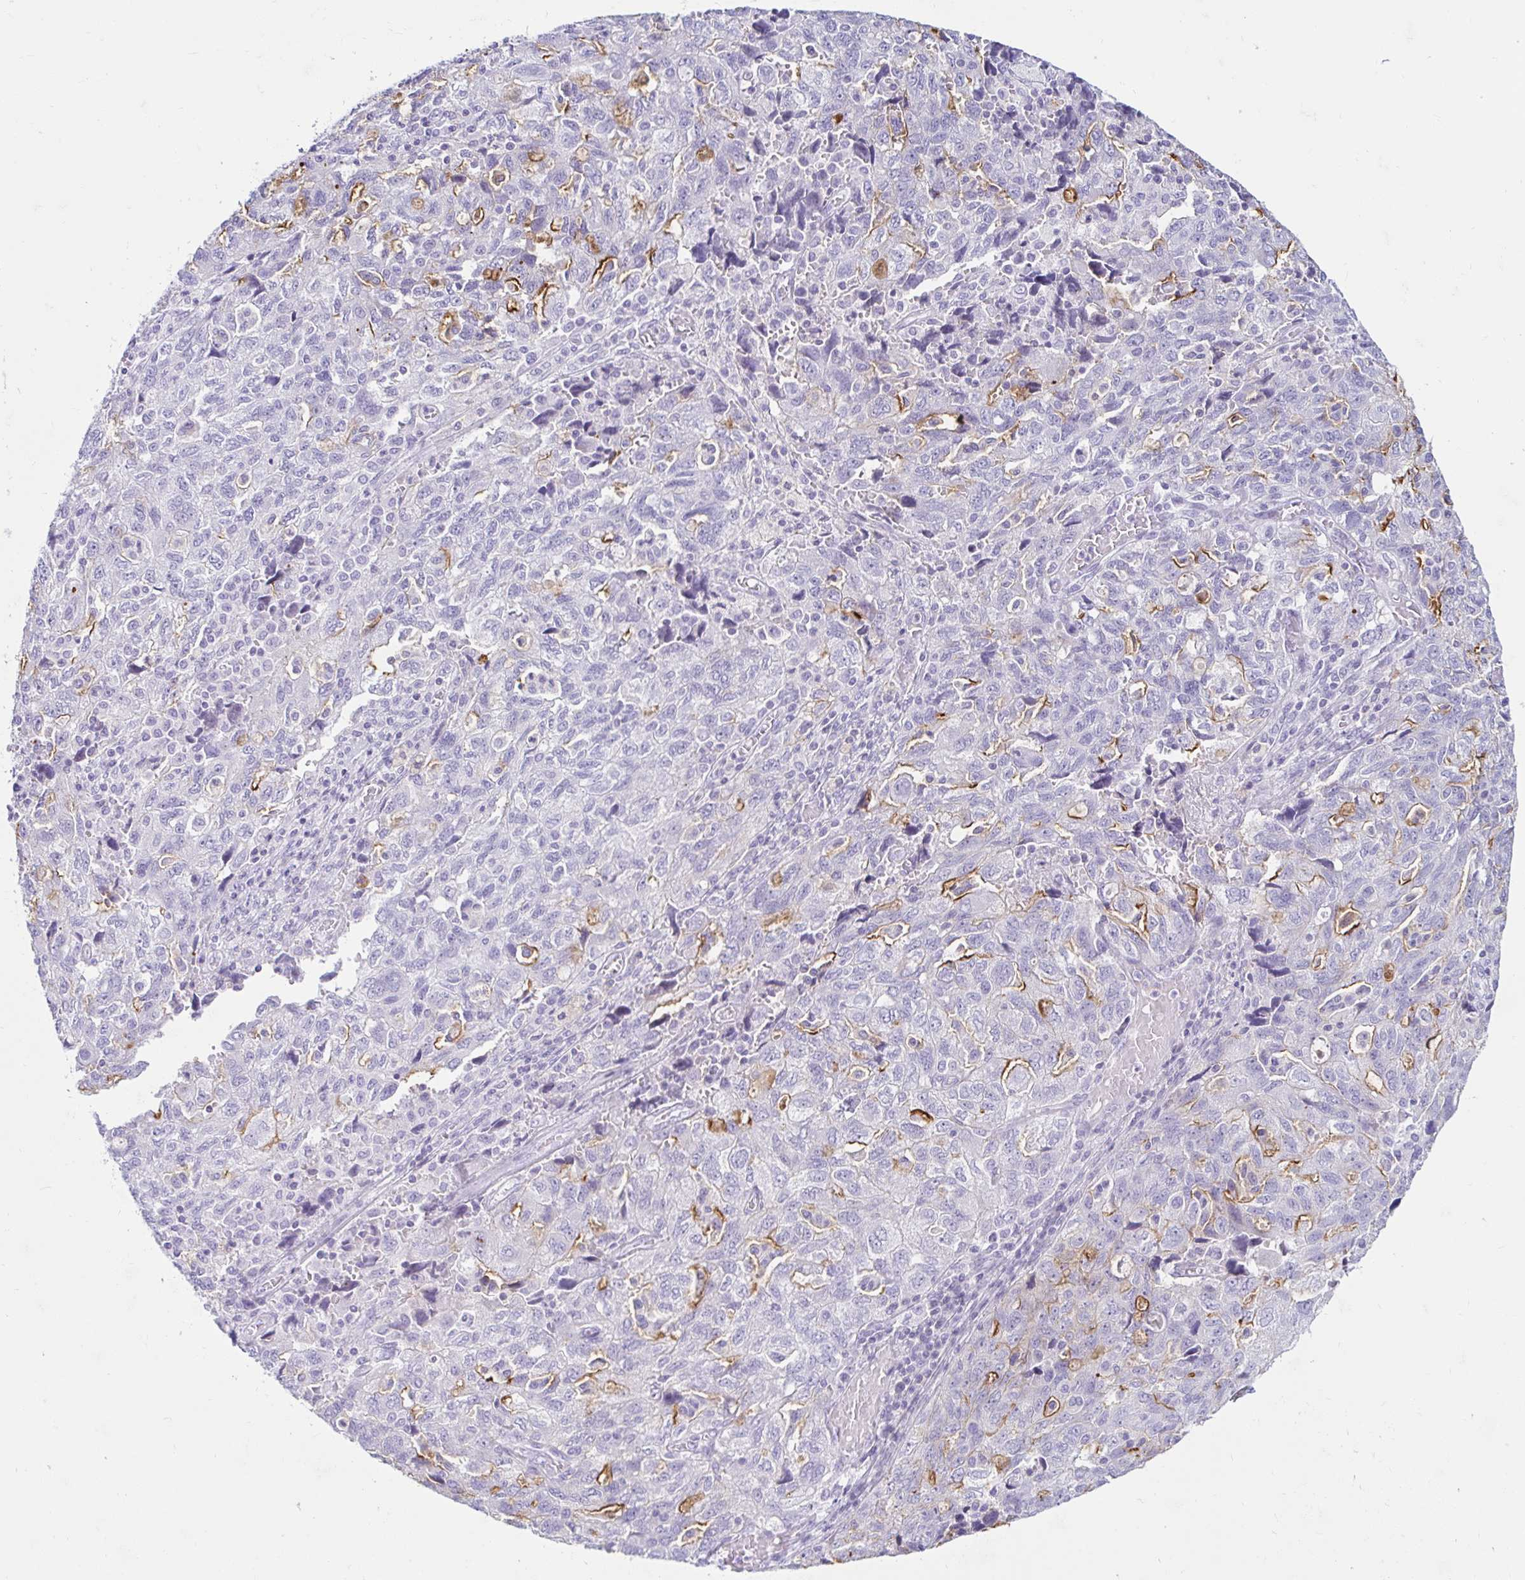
{"staining": {"intensity": "strong", "quantity": "<25%", "location": "cytoplasmic/membranous"}, "tissue": "ovarian cancer", "cell_type": "Tumor cells", "image_type": "cancer", "snomed": [{"axis": "morphology", "description": "Carcinoma, NOS"}, {"axis": "morphology", "description": "Cystadenocarcinoma, serous, NOS"}, {"axis": "topography", "description": "Ovary"}], "caption": "Human carcinoma (ovarian) stained with a brown dye shows strong cytoplasmic/membranous positive expression in about <25% of tumor cells.", "gene": "BEST1", "patient": {"sex": "female", "age": 69}}